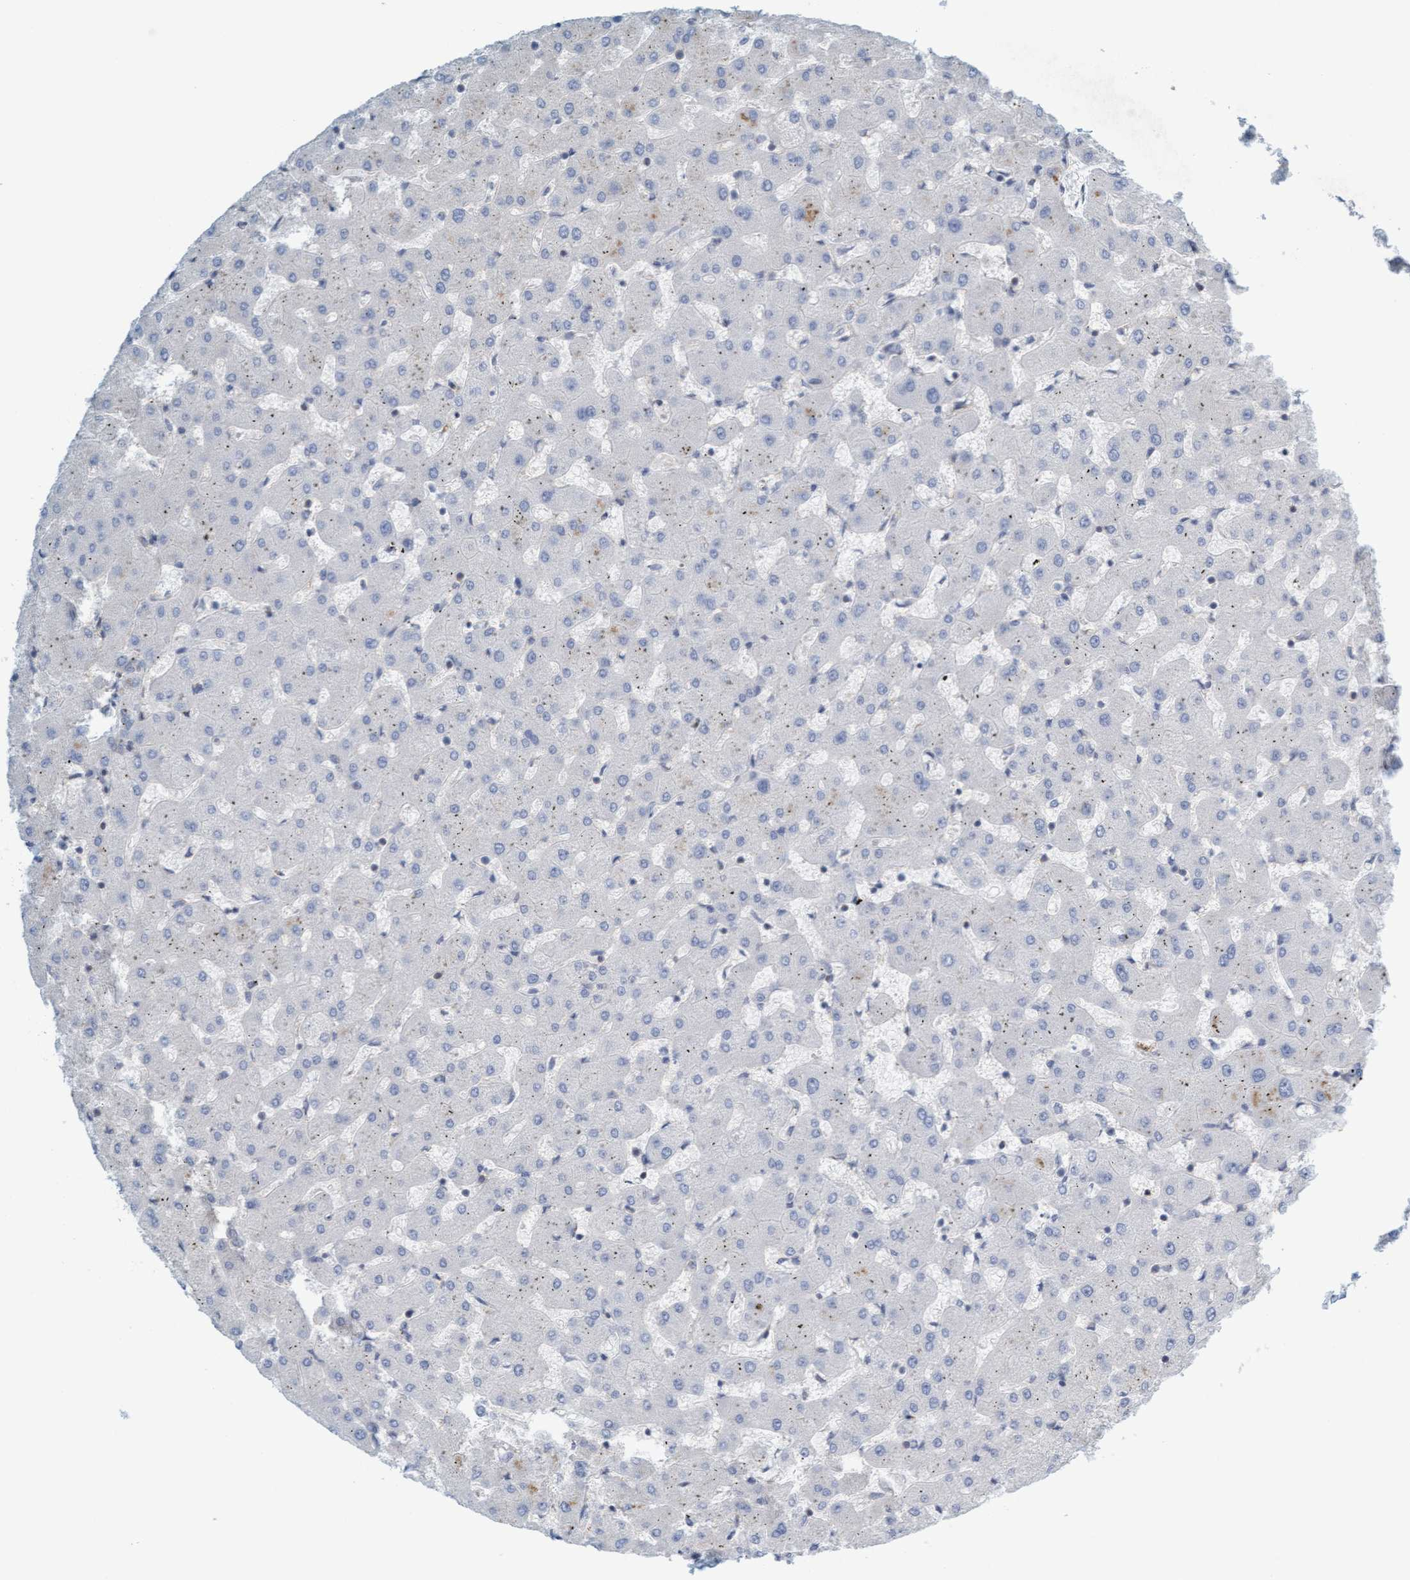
{"staining": {"intensity": "negative", "quantity": "none", "location": "none"}, "tissue": "liver", "cell_type": "Cholangiocytes", "image_type": "normal", "snomed": [{"axis": "morphology", "description": "Normal tissue, NOS"}, {"axis": "topography", "description": "Liver"}], "caption": "A high-resolution photomicrograph shows immunohistochemistry (IHC) staining of normal liver, which exhibits no significant expression in cholangiocytes. (DAB immunohistochemistry (IHC) visualized using brightfield microscopy, high magnification).", "gene": "PRKD2", "patient": {"sex": "female", "age": 63}}